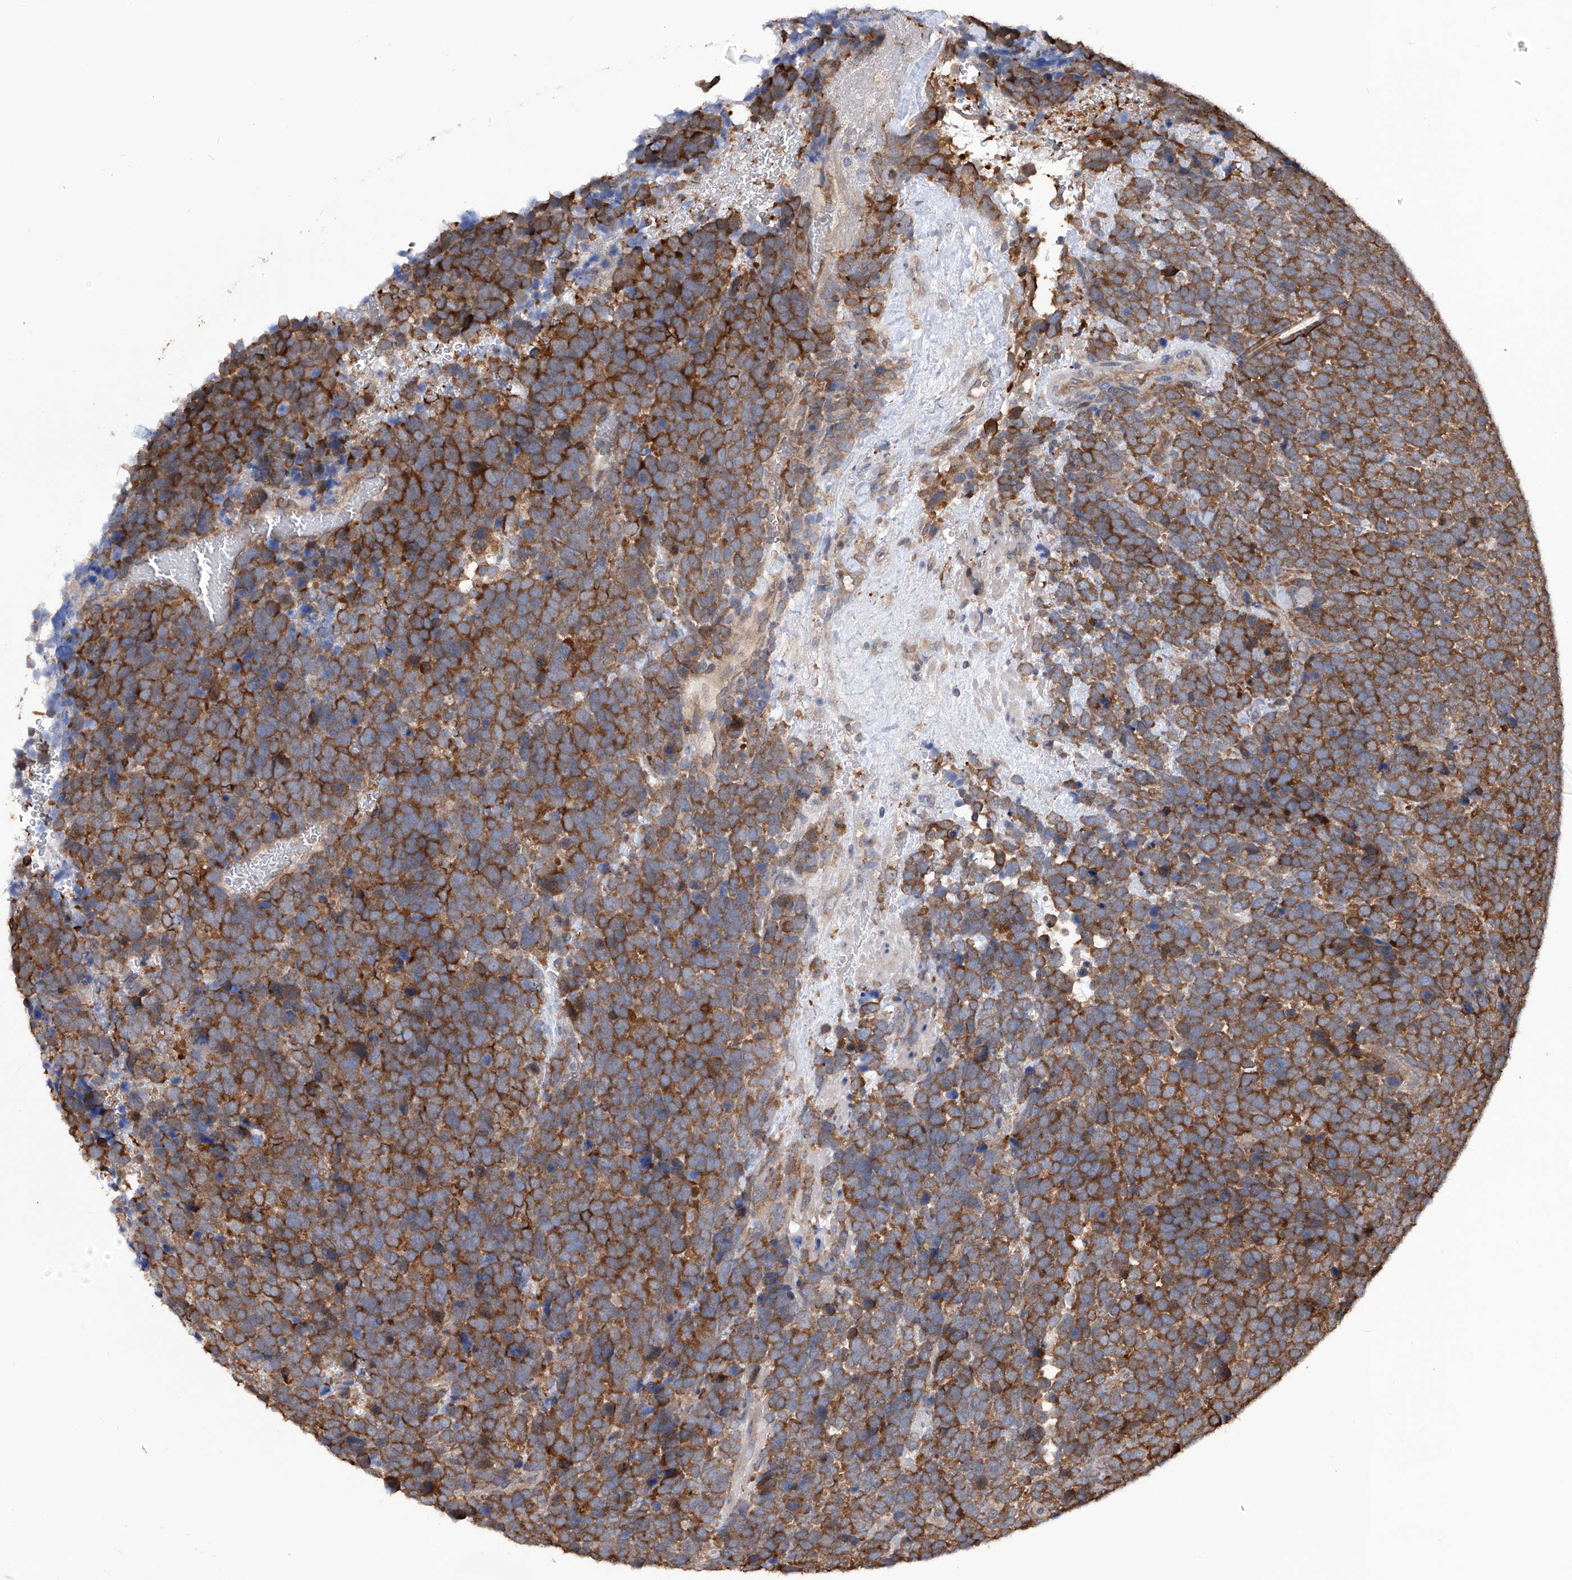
{"staining": {"intensity": "strong", "quantity": ">75%", "location": "cytoplasmic/membranous"}, "tissue": "urothelial cancer", "cell_type": "Tumor cells", "image_type": "cancer", "snomed": [{"axis": "morphology", "description": "Urothelial carcinoma, High grade"}, {"axis": "topography", "description": "Urinary bladder"}], "caption": "Human urothelial cancer stained with a protein marker displays strong staining in tumor cells.", "gene": "NUDT17", "patient": {"sex": "female", "age": 82}}